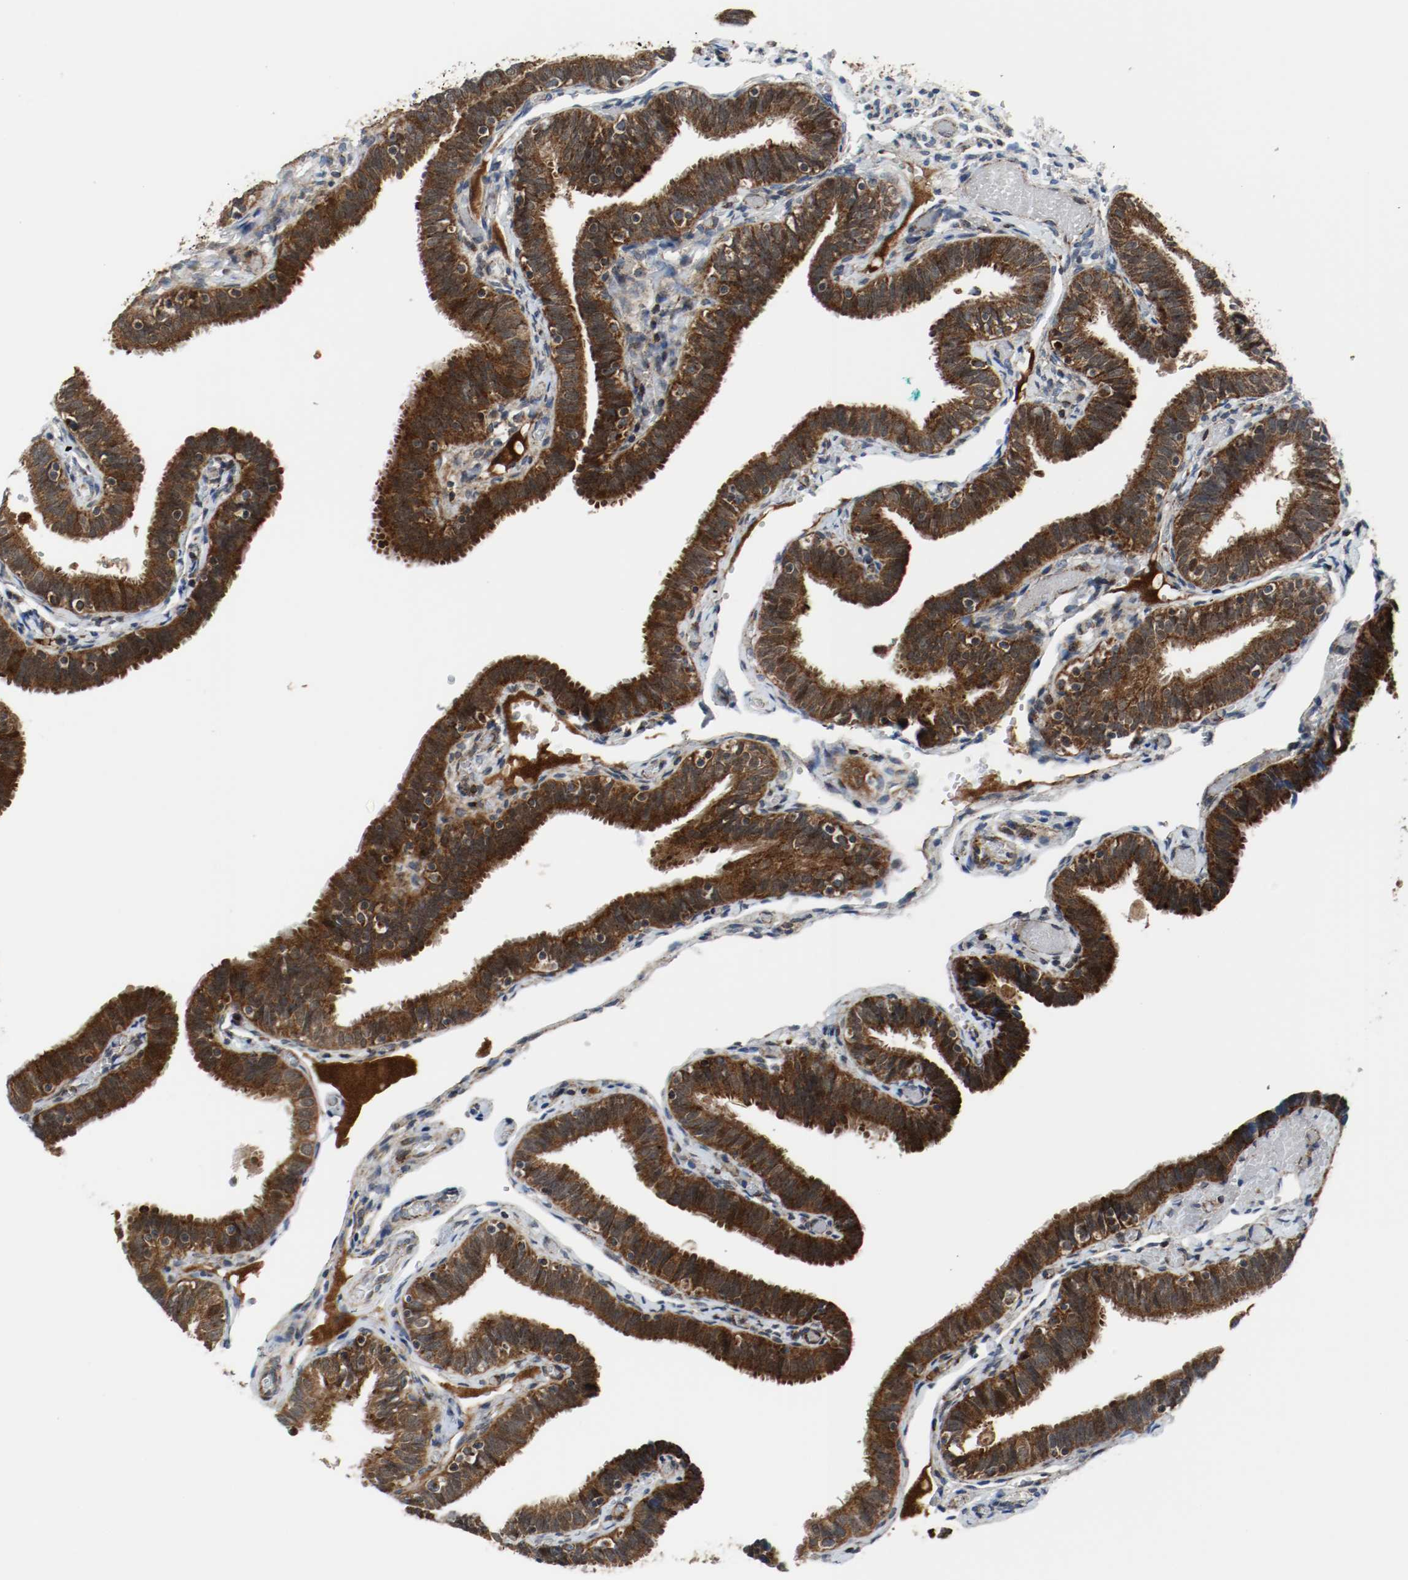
{"staining": {"intensity": "strong", "quantity": ">75%", "location": "cytoplasmic/membranous"}, "tissue": "fallopian tube", "cell_type": "Glandular cells", "image_type": "normal", "snomed": [{"axis": "morphology", "description": "Normal tissue, NOS"}, {"axis": "topography", "description": "Fallopian tube"}], "caption": "Immunohistochemistry (IHC) histopathology image of unremarkable fallopian tube: fallopian tube stained using immunohistochemistry (IHC) exhibits high levels of strong protein expression localized specifically in the cytoplasmic/membranous of glandular cells, appearing as a cytoplasmic/membranous brown color.", "gene": "TXNRD1", "patient": {"sex": "female", "age": 46}}